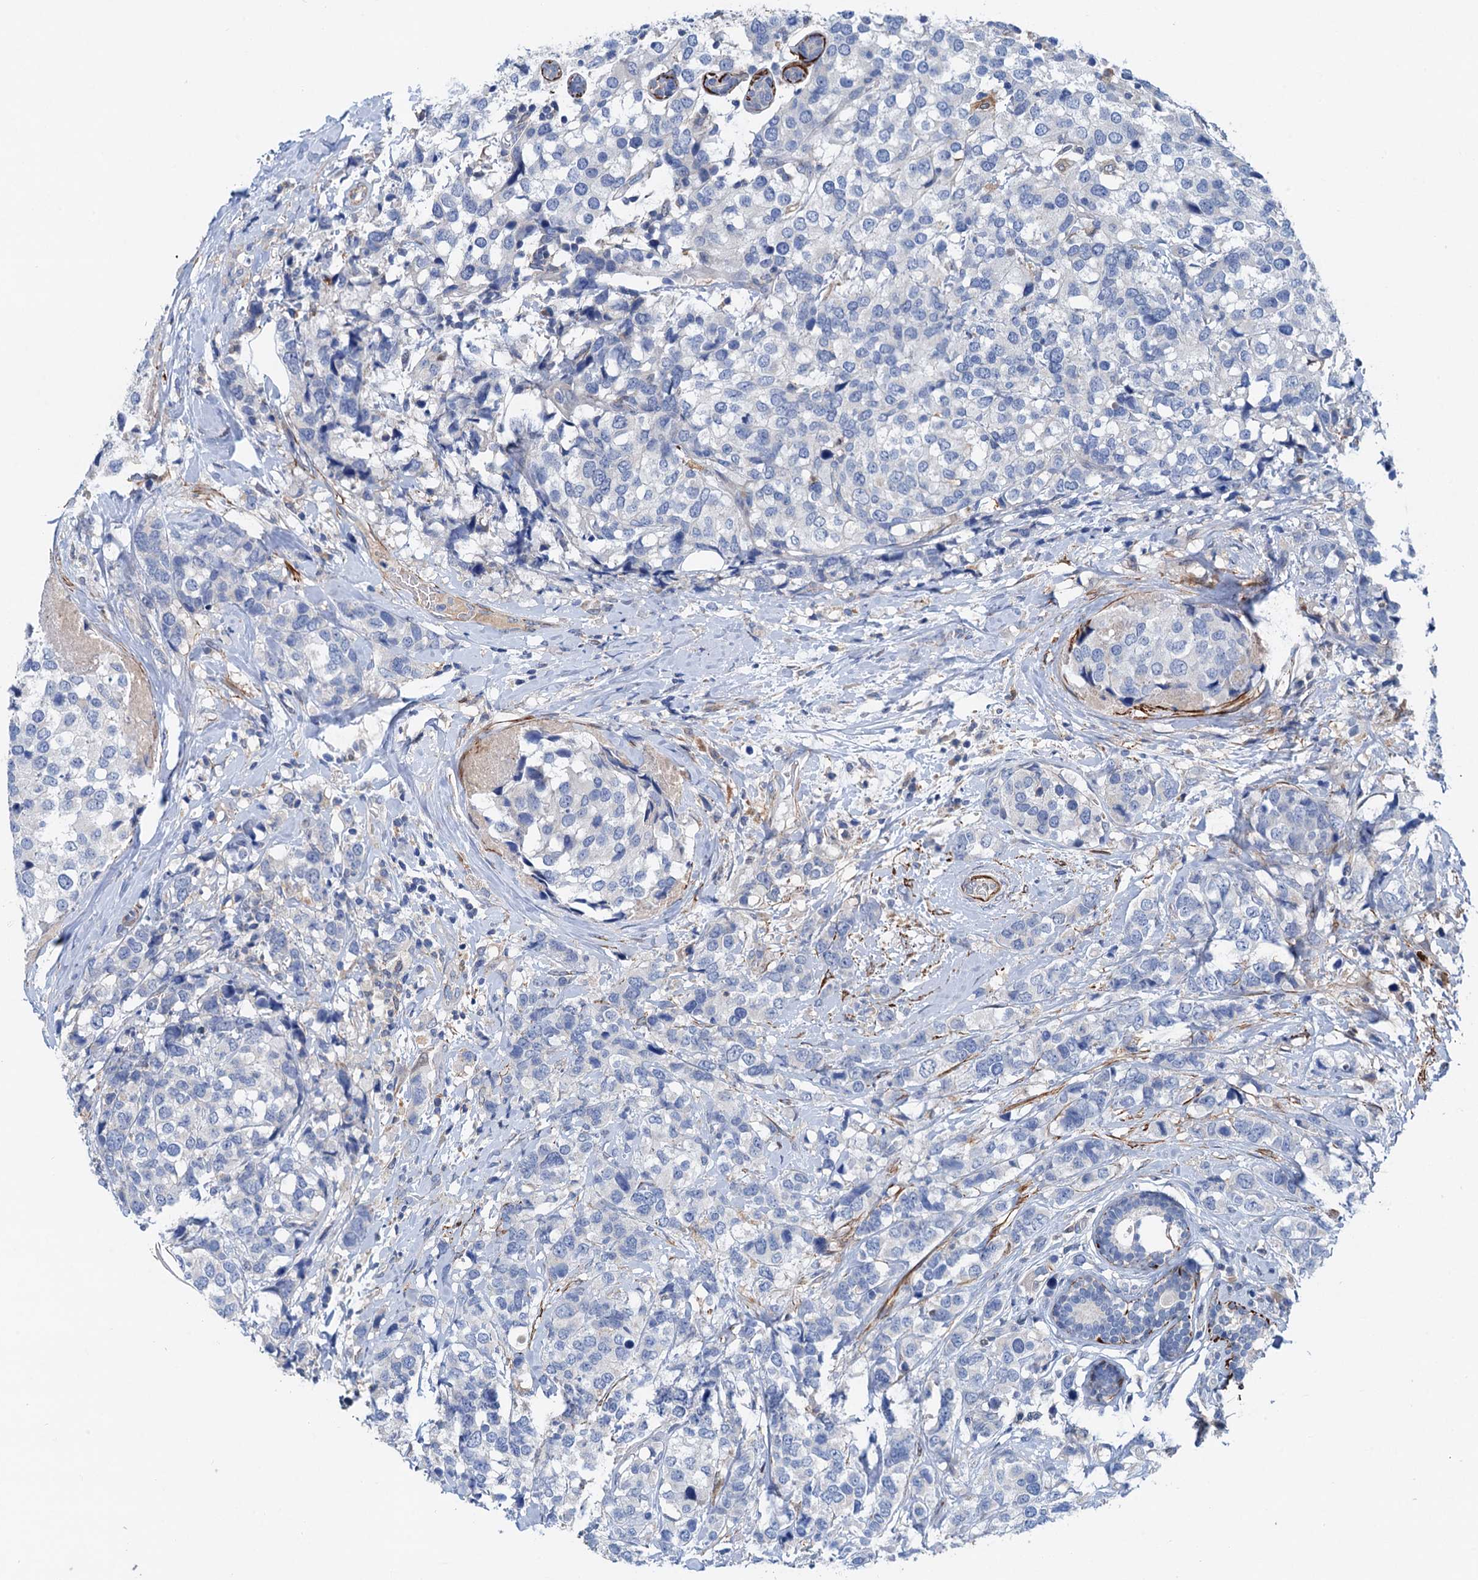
{"staining": {"intensity": "negative", "quantity": "none", "location": "none"}, "tissue": "breast cancer", "cell_type": "Tumor cells", "image_type": "cancer", "snomed": [{"axis": "morphology", "description": "Lobular carcinoma"}, {"axis": "topography", "description": "Breast"}], "caption": "IHC image of neoplastic tissue: breast cancer stained with DAB shows no significant protein positivity in tumor cells.", "gene": "CSTPP1", "patient": {"sex": "female", "age": 59}}